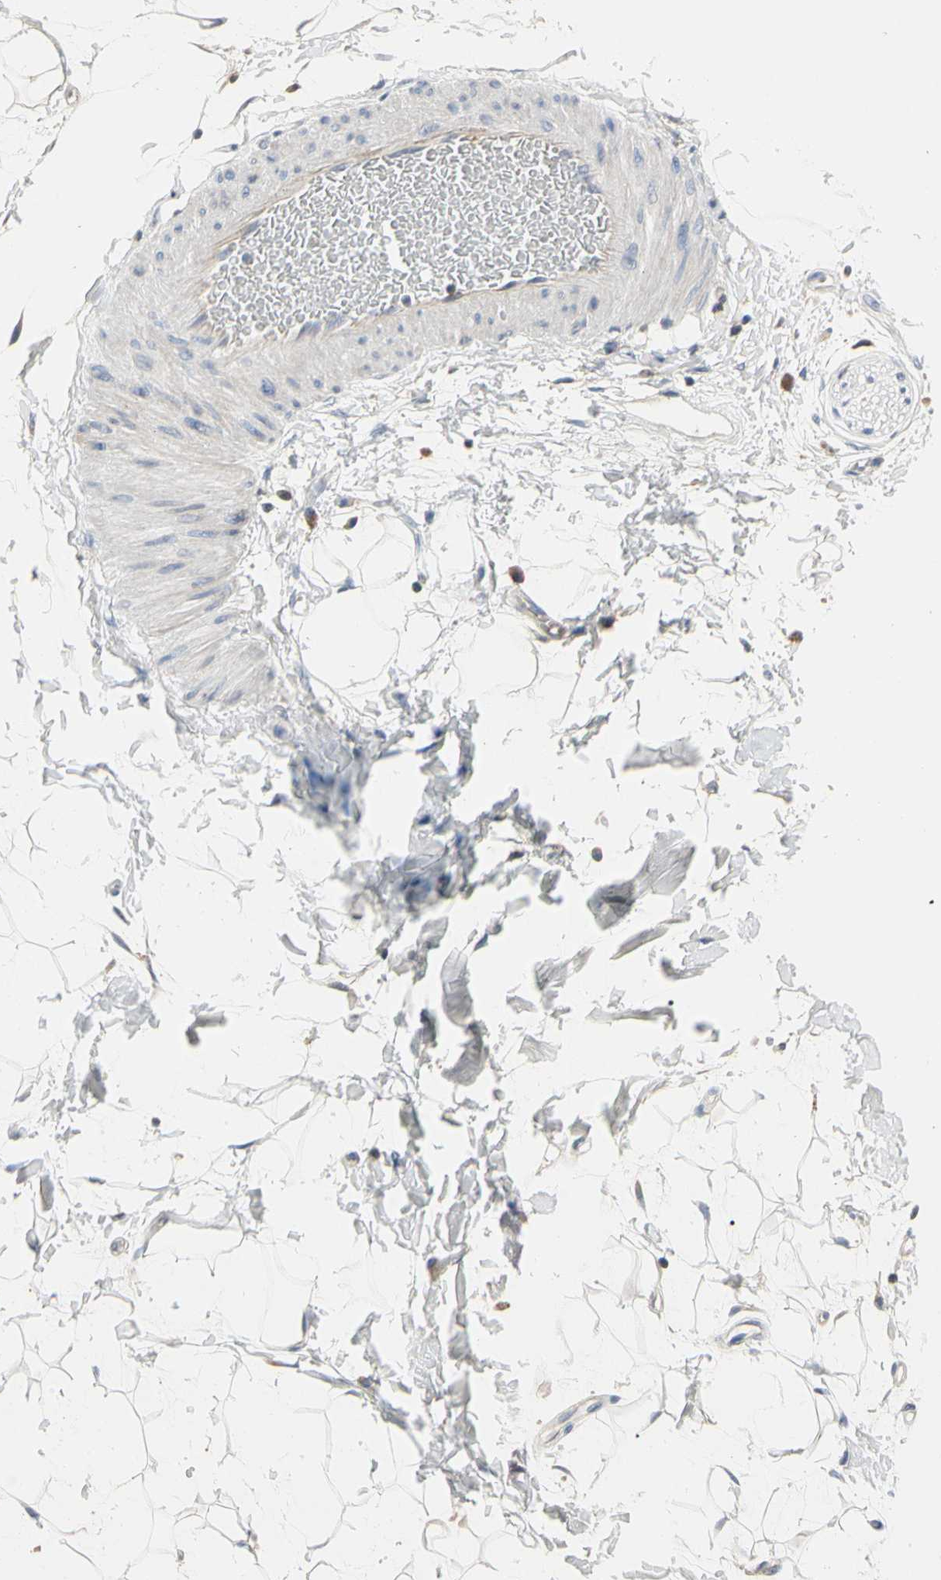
{"staining": {"intensity": "negative", "quantity": "none", "location": "none"}, "tissue": "adipose tissue", "cell_type": "Adipocytes", "image_type": "normal", "snomed": [{"axis": "morphology", "description": "Normal tissue, NOS"}, {"axis": "topography", "description": "Soft tissue"}], "caption": "Immunohistochemistry photomicrograph of benign adipose tissue: adipose tissue stained with DAB shows no significant protein positivity in adipocytes. (Stains: DAB IHC with hematoxylin counter stain, Microscopy: brightfield microscopy at high magnification).", "gene": "ECRG4", "patient": {"sex": "male", "age": 72}}